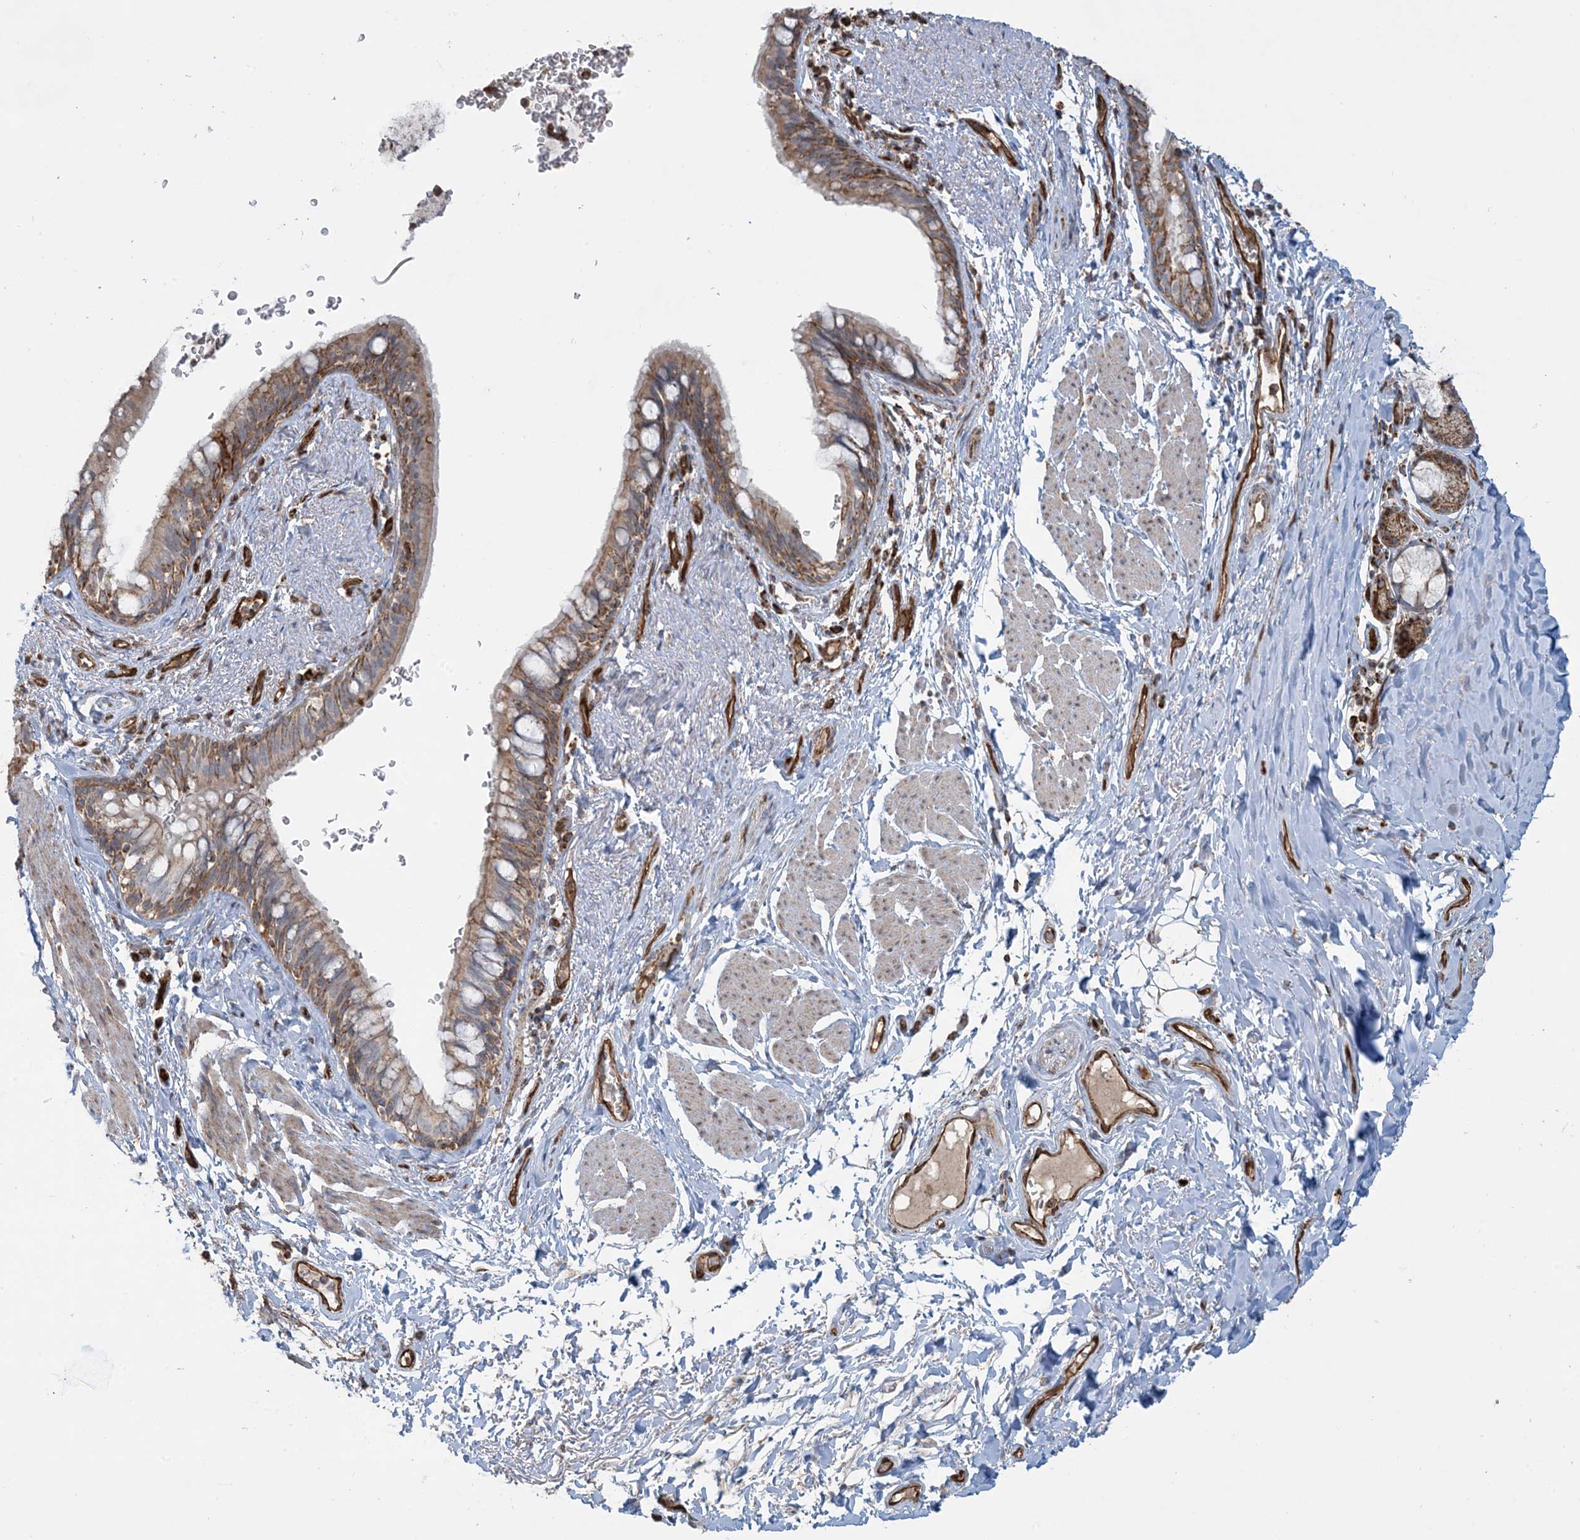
{"staining": {"intensity": "moderate", "quantity": ">75%", "location": "cytoplasmic/membranous"}, "tissue": "bronchus", "cell_type": "Respiratory epithelial cells", "image_type": "normal", "snomed": [{"axis": "morphology", "description": "Normal tissue, NOS"}, {"axis": "topography", "description": "Cartilage tissue"}, {"axis": "topography", "description": "Bronchus"}], "caption": "Immunohistochemistry photomicrograph of normal bronchus: bronchus stained using IHC shows medium levels of moderate protein expression localized specifically in the cytoplasmic/membranous of respiratory epithelial cells, appearing as a cytoplasmic/membranous brown color.", "gene": "PPM1F", "patient": {"sex": "female", "age": 36}}